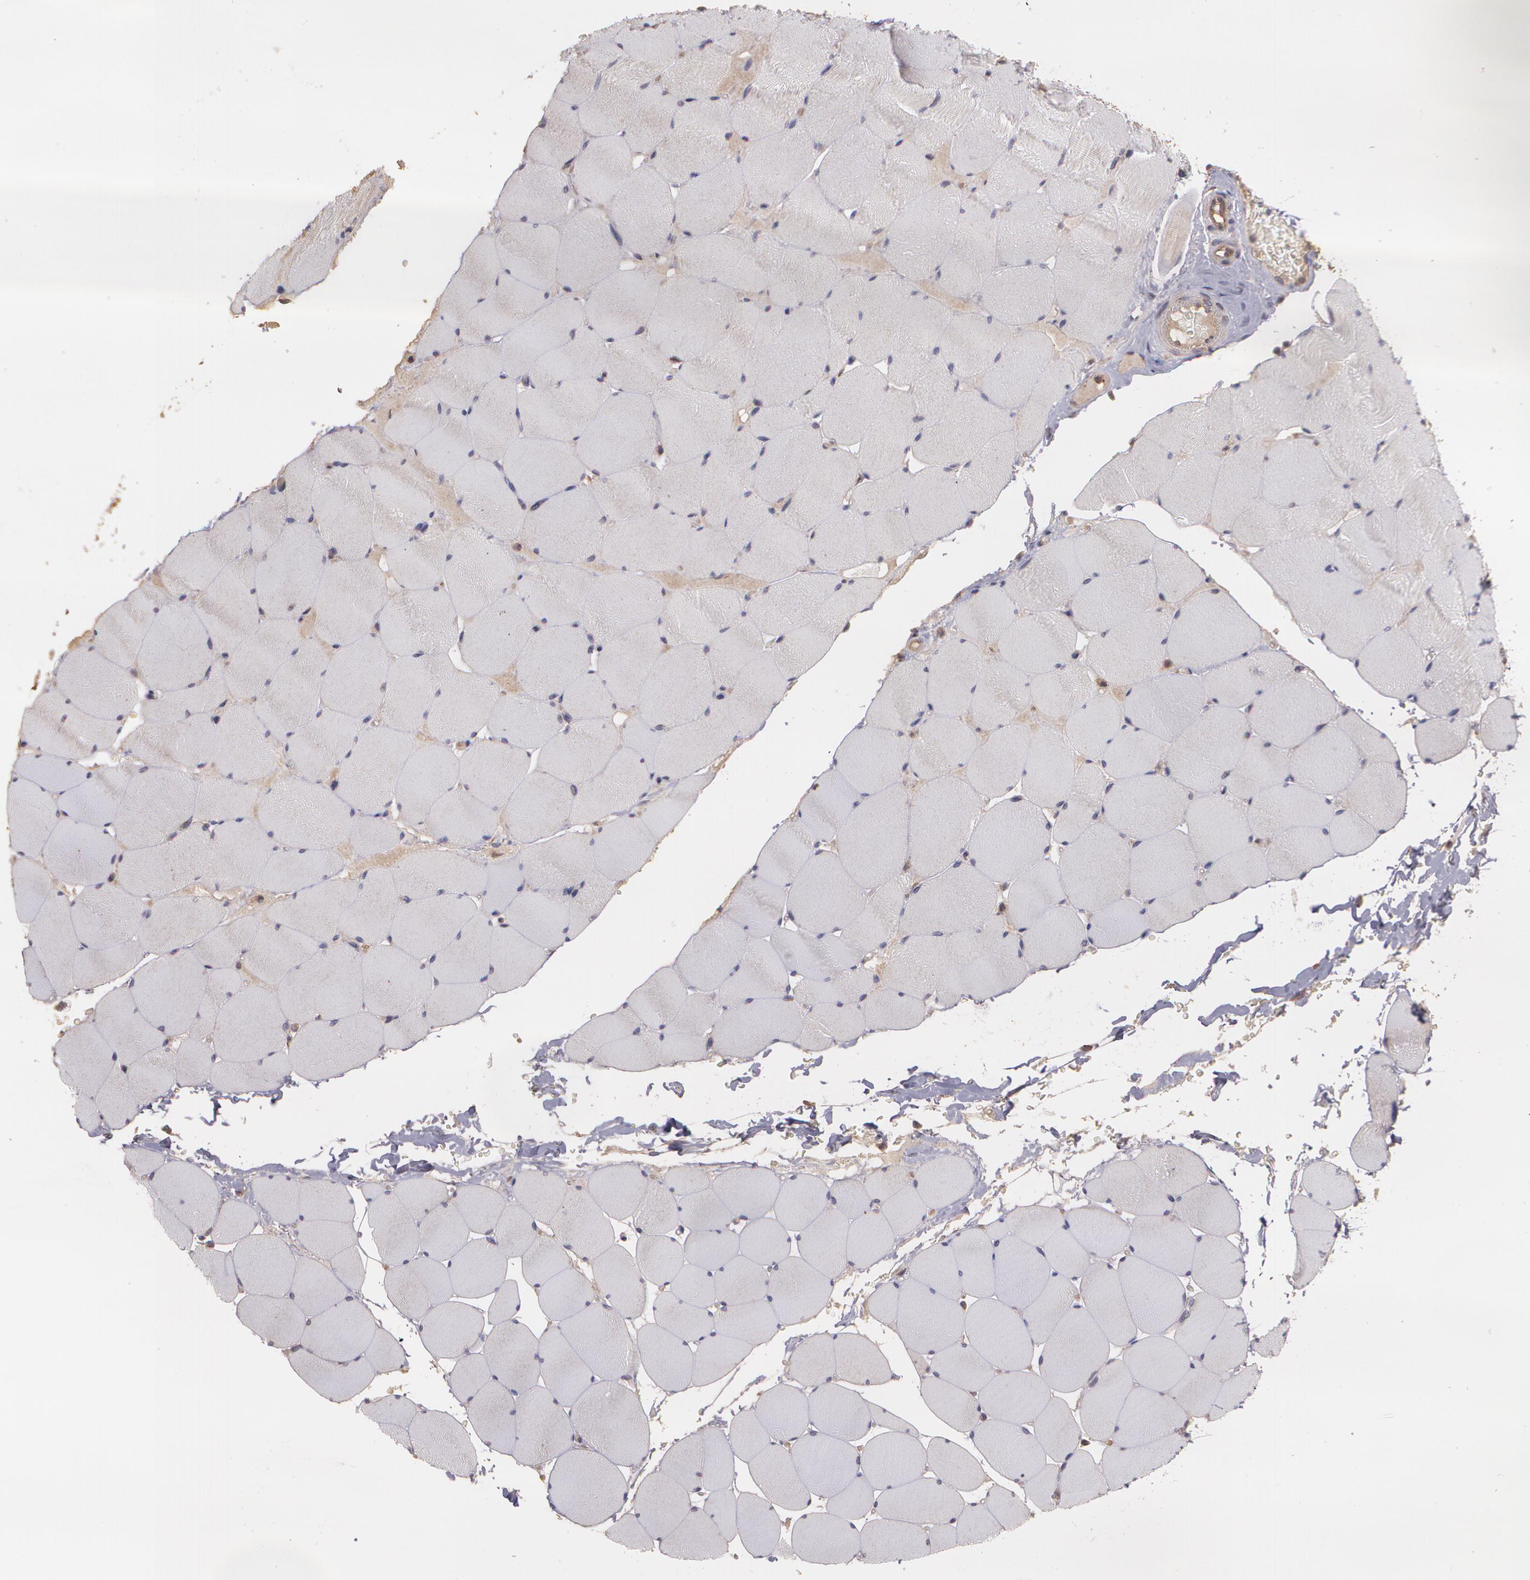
{"staining": {"intensity": "negative", "quantity": "none", "location": "none"}, "tissue": "skeletal muscle", "cell_type": "Myocytes", "image_type": "normal", "snomed": [{"axis": "morphology", "description": "Normal tissue, NOS"}, {"axis": "topography", "description": "Skeletal muscle"}], "caption": "Immunohistochemical staining of normal skeletal muscle exhibits no significant staining in myocytes. Brightfield microscopy of immunohistochemistry (IHC) stained with DAB (brown) and hematoxylin (blue), captured at high magnification.", "gene": "ECE1", "patient": {"sex": "male", "age": 62}}